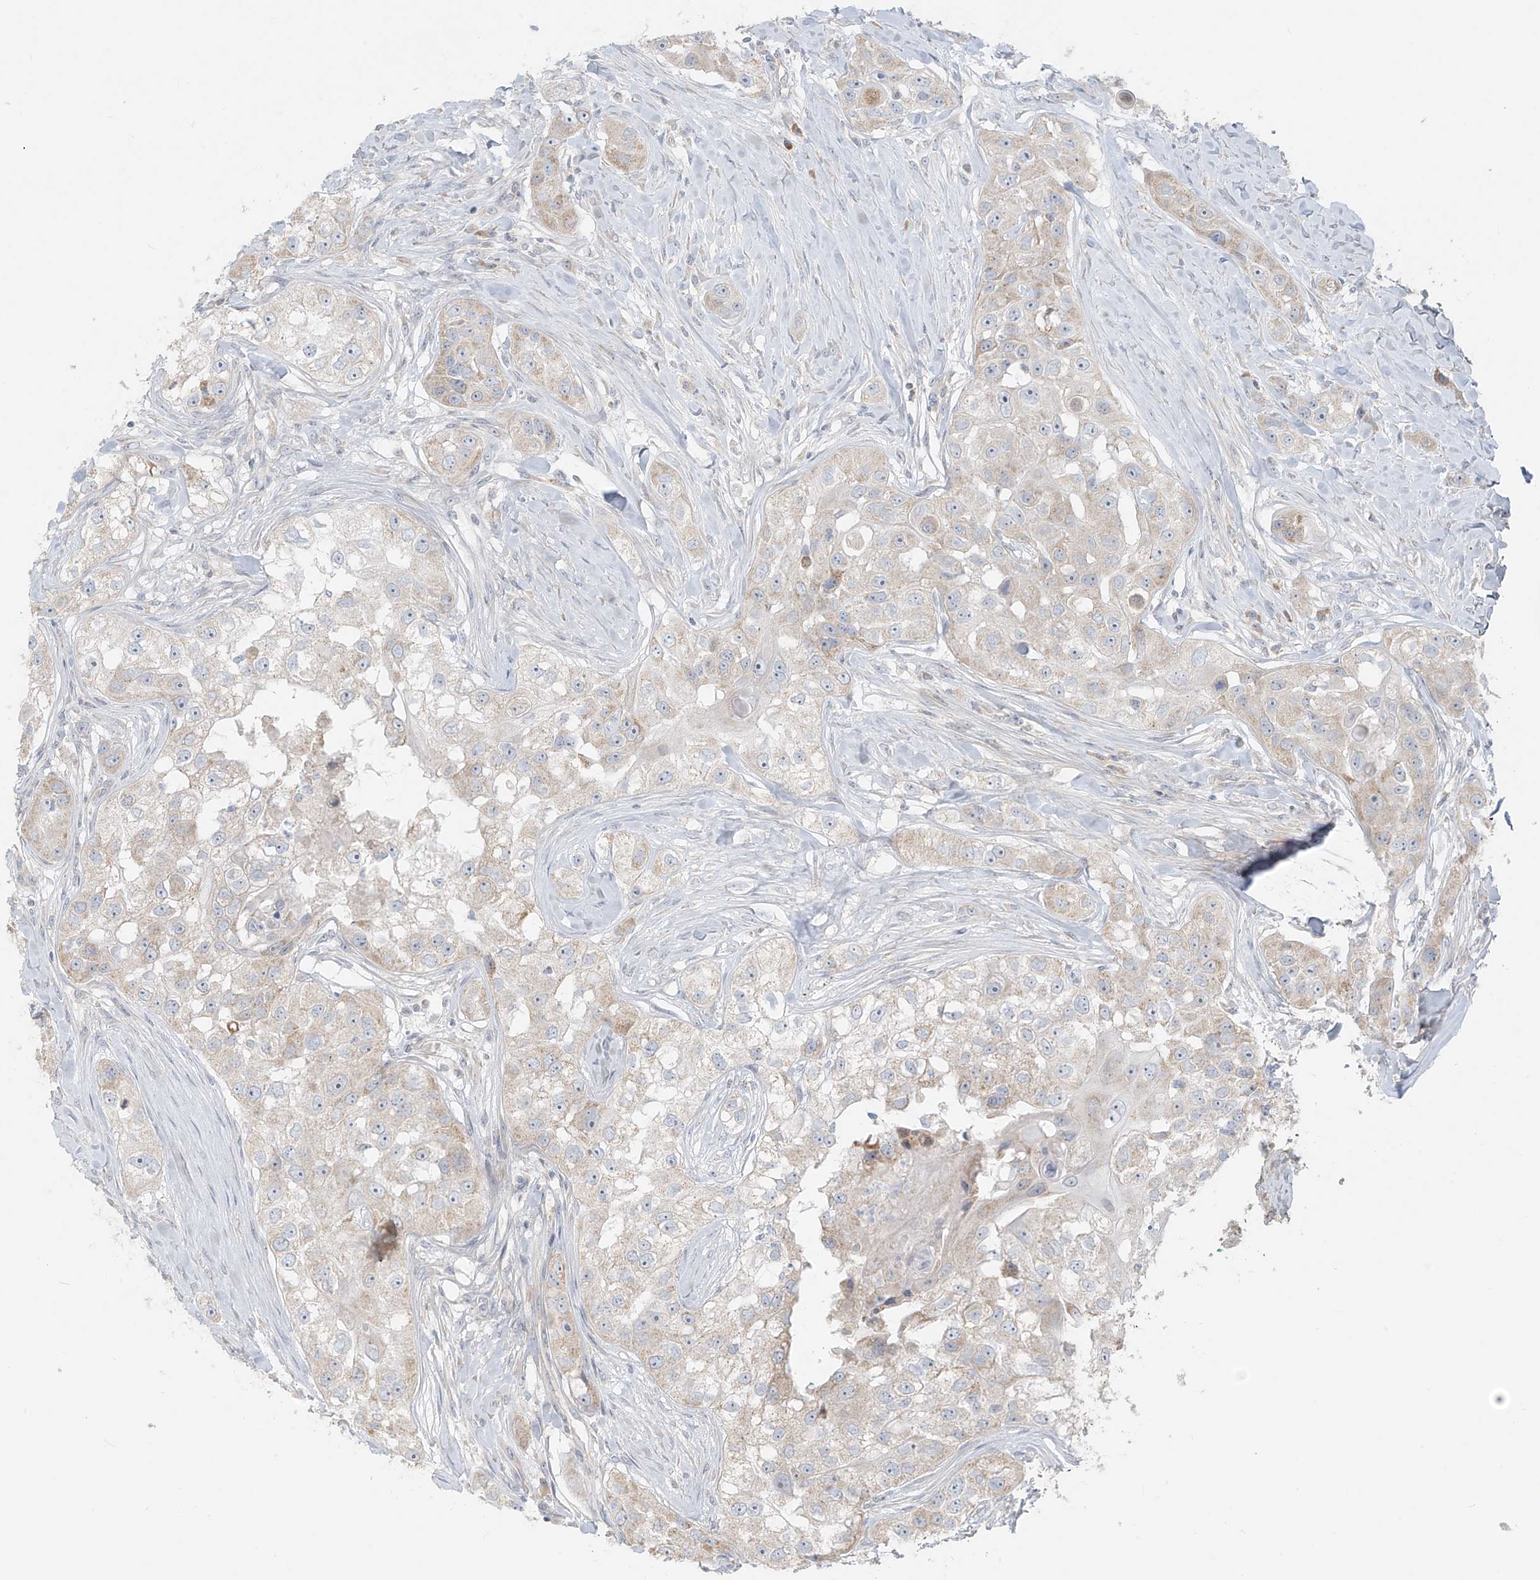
{"staining": {"intensity": "weak", "quantity": ">75%", "location": "cytoplasmic/membranous"}, "tissue": "head and neck cancer", "cell_type": "Tumor cells", "image_type": "cancer", "snomed": [{"axis": "morphology", "description": "Normal tissue, NOS"}, {"axis": "morphology", "description": "Squamous cell carcinoma, NOS"}, {"axis": "topography", "description": "Skeletal muscle"}, {"axis": "topography", "description": "Head-Neck"}], "caption": "About >75% of tumor cells in head and neck cancer (squamous cell carcinoma) exhibit weak cytoplasmic/membranous protein expression as visualized by brown immunohistochemical staining.", "gene": "UST", "patient": {"sex": "male", "age": 51}}